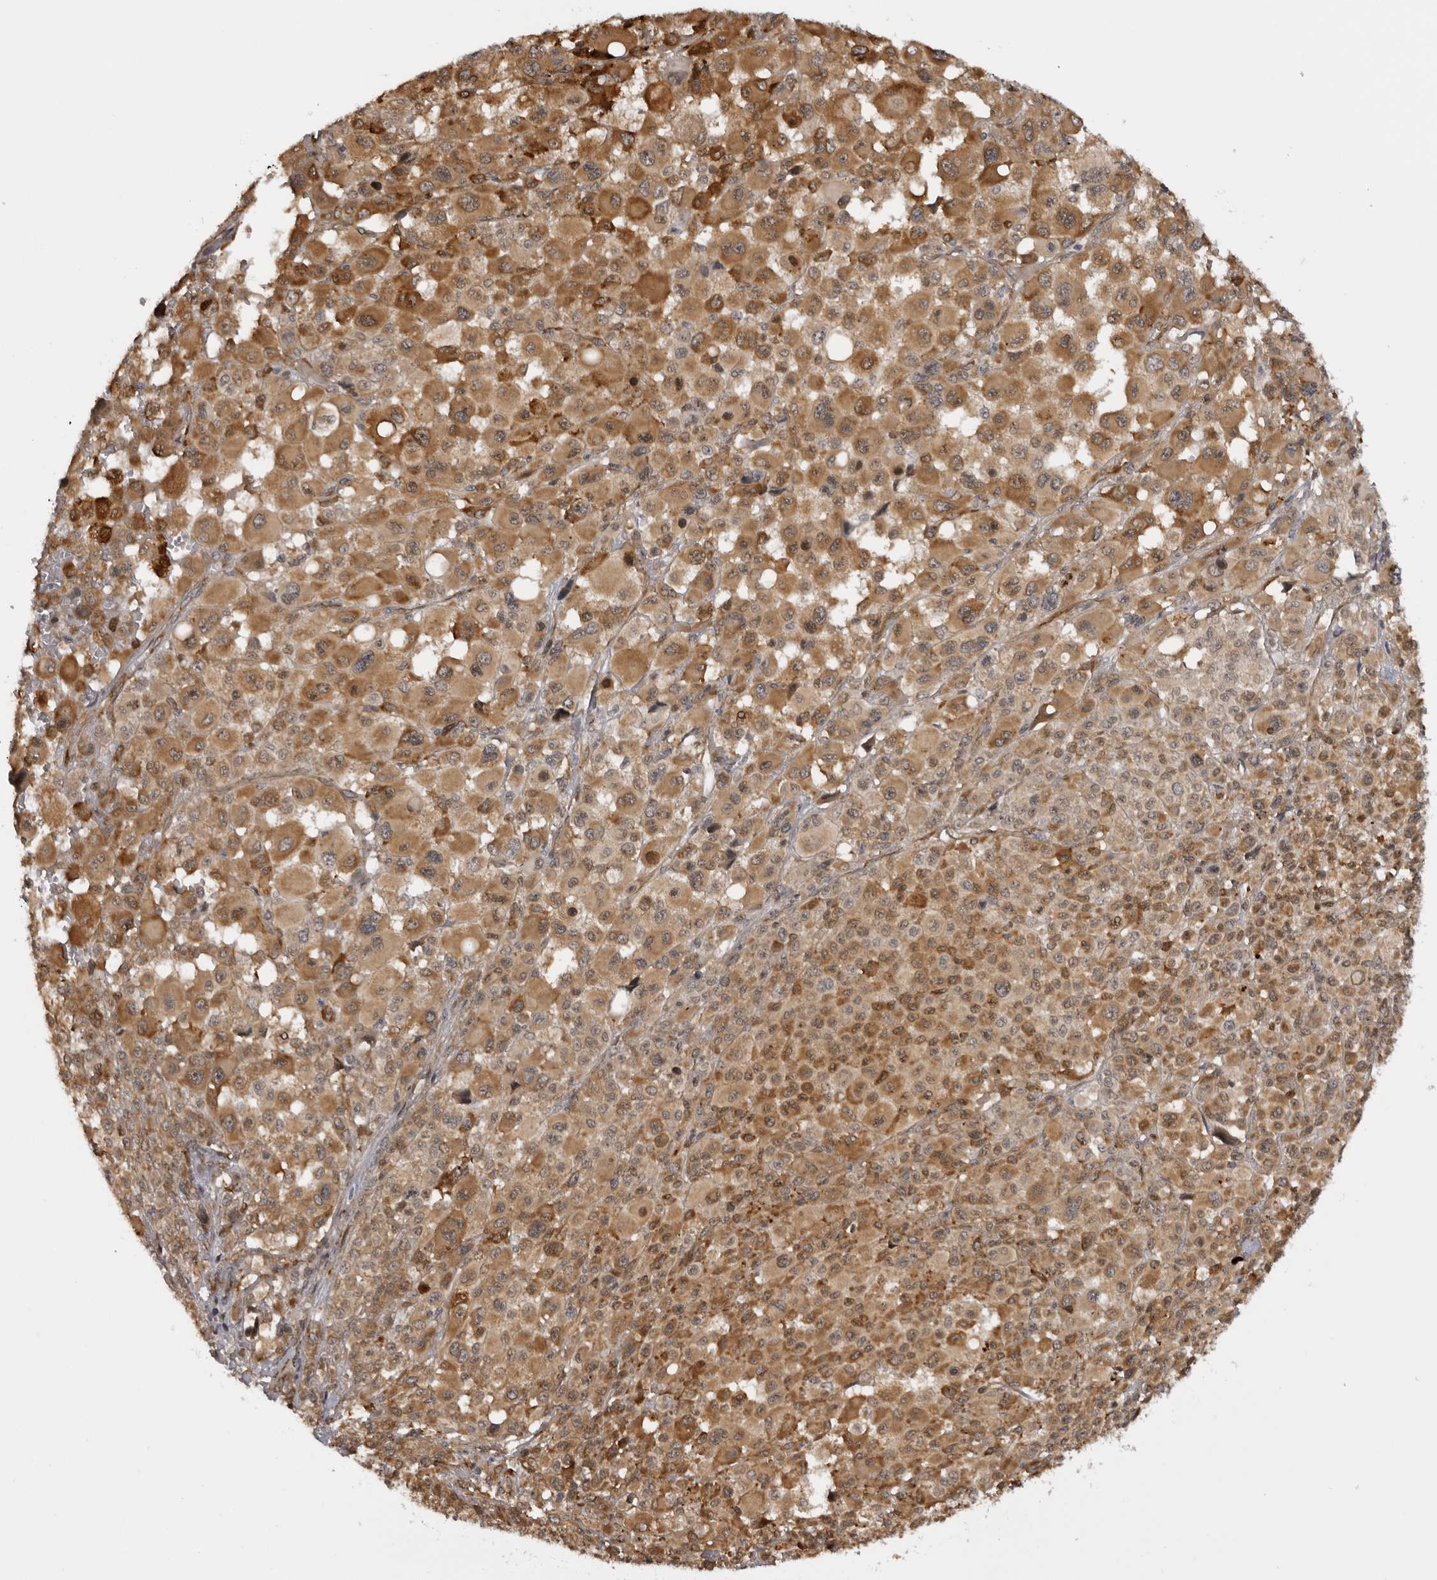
{"staining": {"intensity": "moderate", "quantity": ">75%", "location": "cytoplasmic/membranous"}, "tissue": "melanoma", "cell_type": "Tumor cells", "image_type": "cancer", "snomed": [{"axis": "morphology", "description": "Malignant melanoma, Metastatic site"}, {"axis": "topography", "description": "Skin"}], "caption": "Immunohistochemistry of malignant melanoma (metastatic site) exhibits medium levels of moderate cytoplasmic/membranous expression in about >75% of tumor cells.", "gene": "DNAH14", "patient": {"sex": "female", "age": 74}}